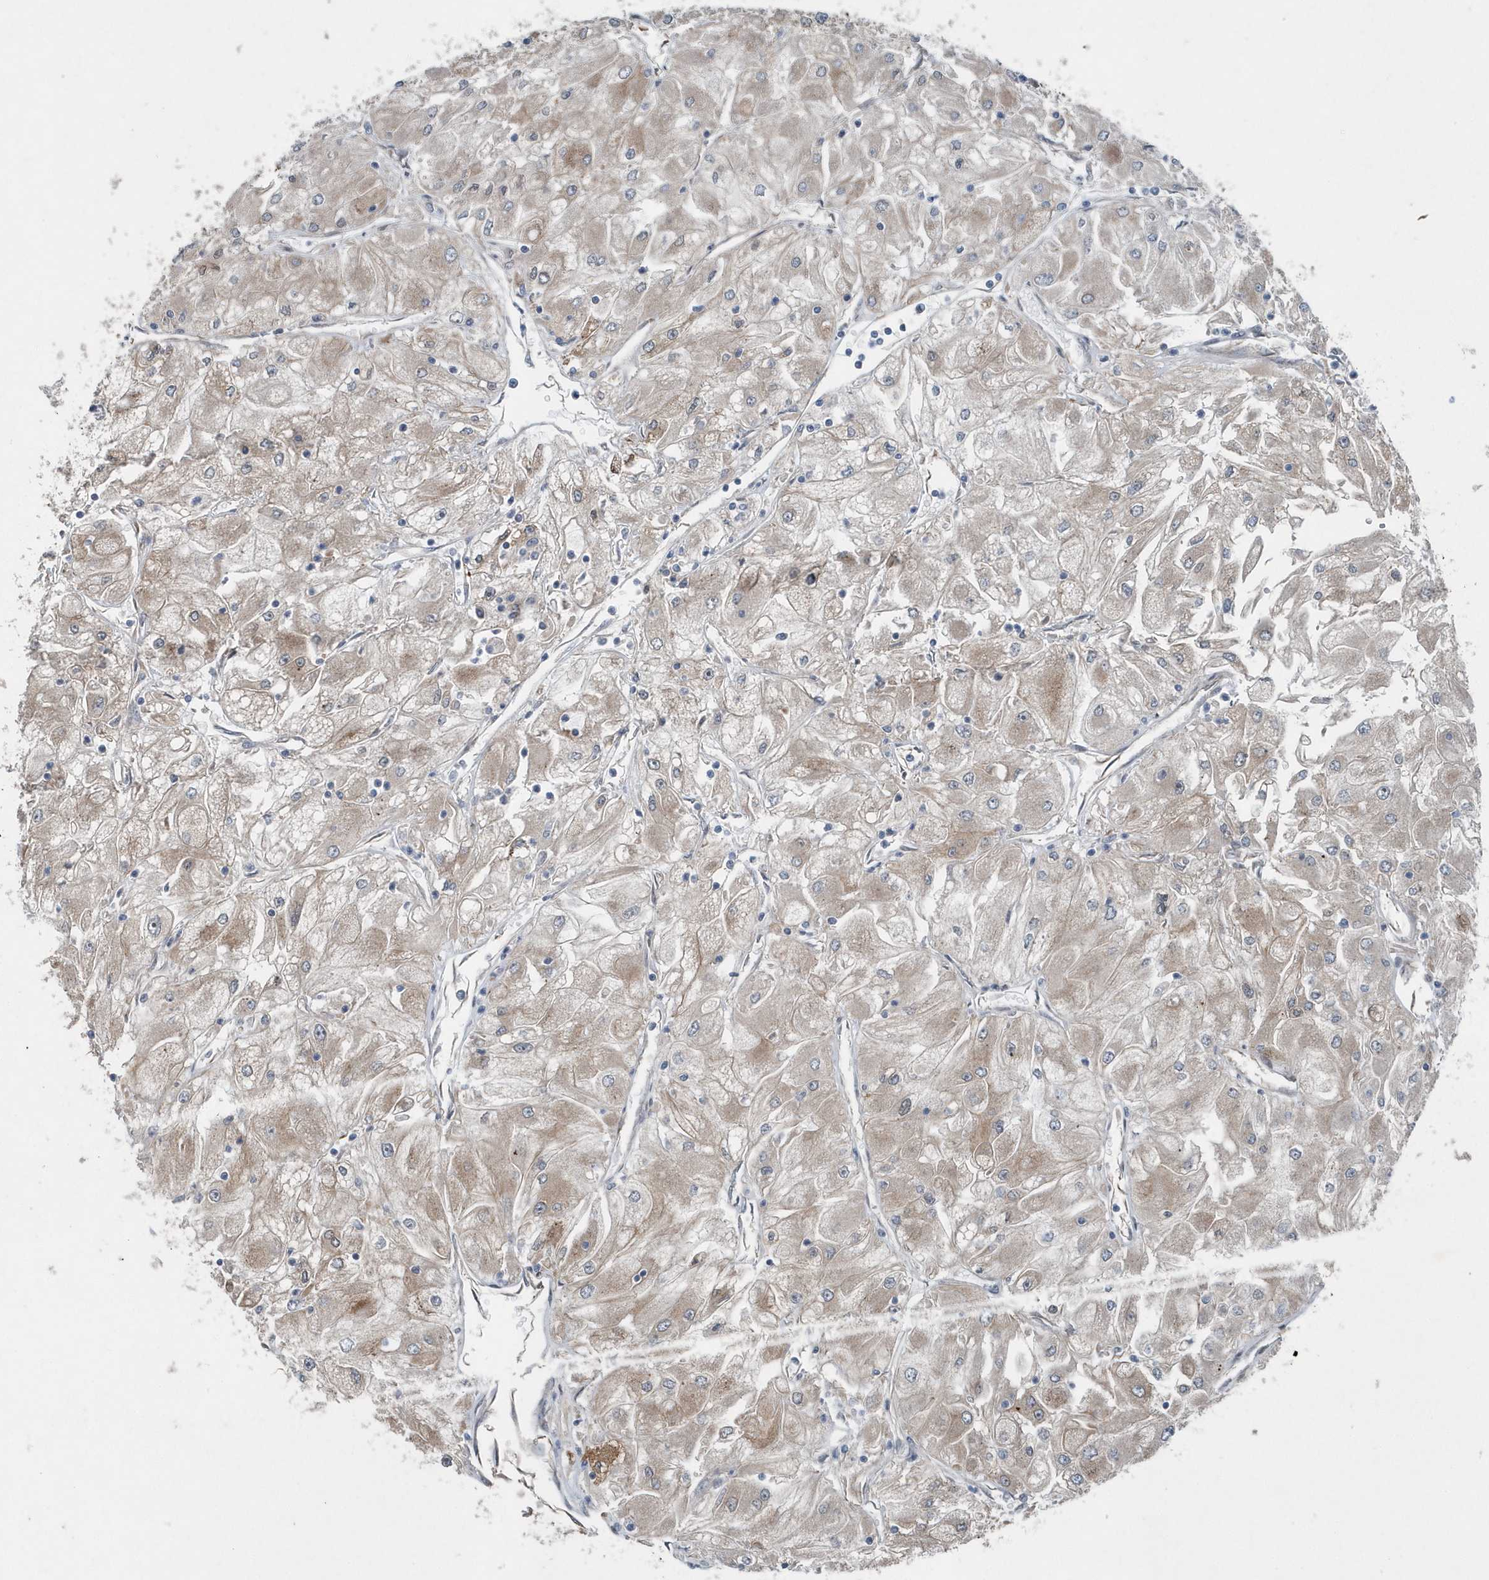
{"staining": {"intensity": "moderate", "quantity": "25%-75%", "location": "cytoplasmic/membranous"}, "tissue": "renal cancer", "cell_type": "Tumor cells", "image_type": "cancer", "snomed": [{"axis": "morphology", "description": "Adenocarcinoma, NOS"}, {"axis": "topography", "description": "Kidney"}], "caption": "This is an image of immunohistochemistry staining of renal cancer, which shows moderate positivity in the cytoplasmic/membranous of tumor cells.", "gene": "MCC", "patient": {"sex": "male", "age": 80}}